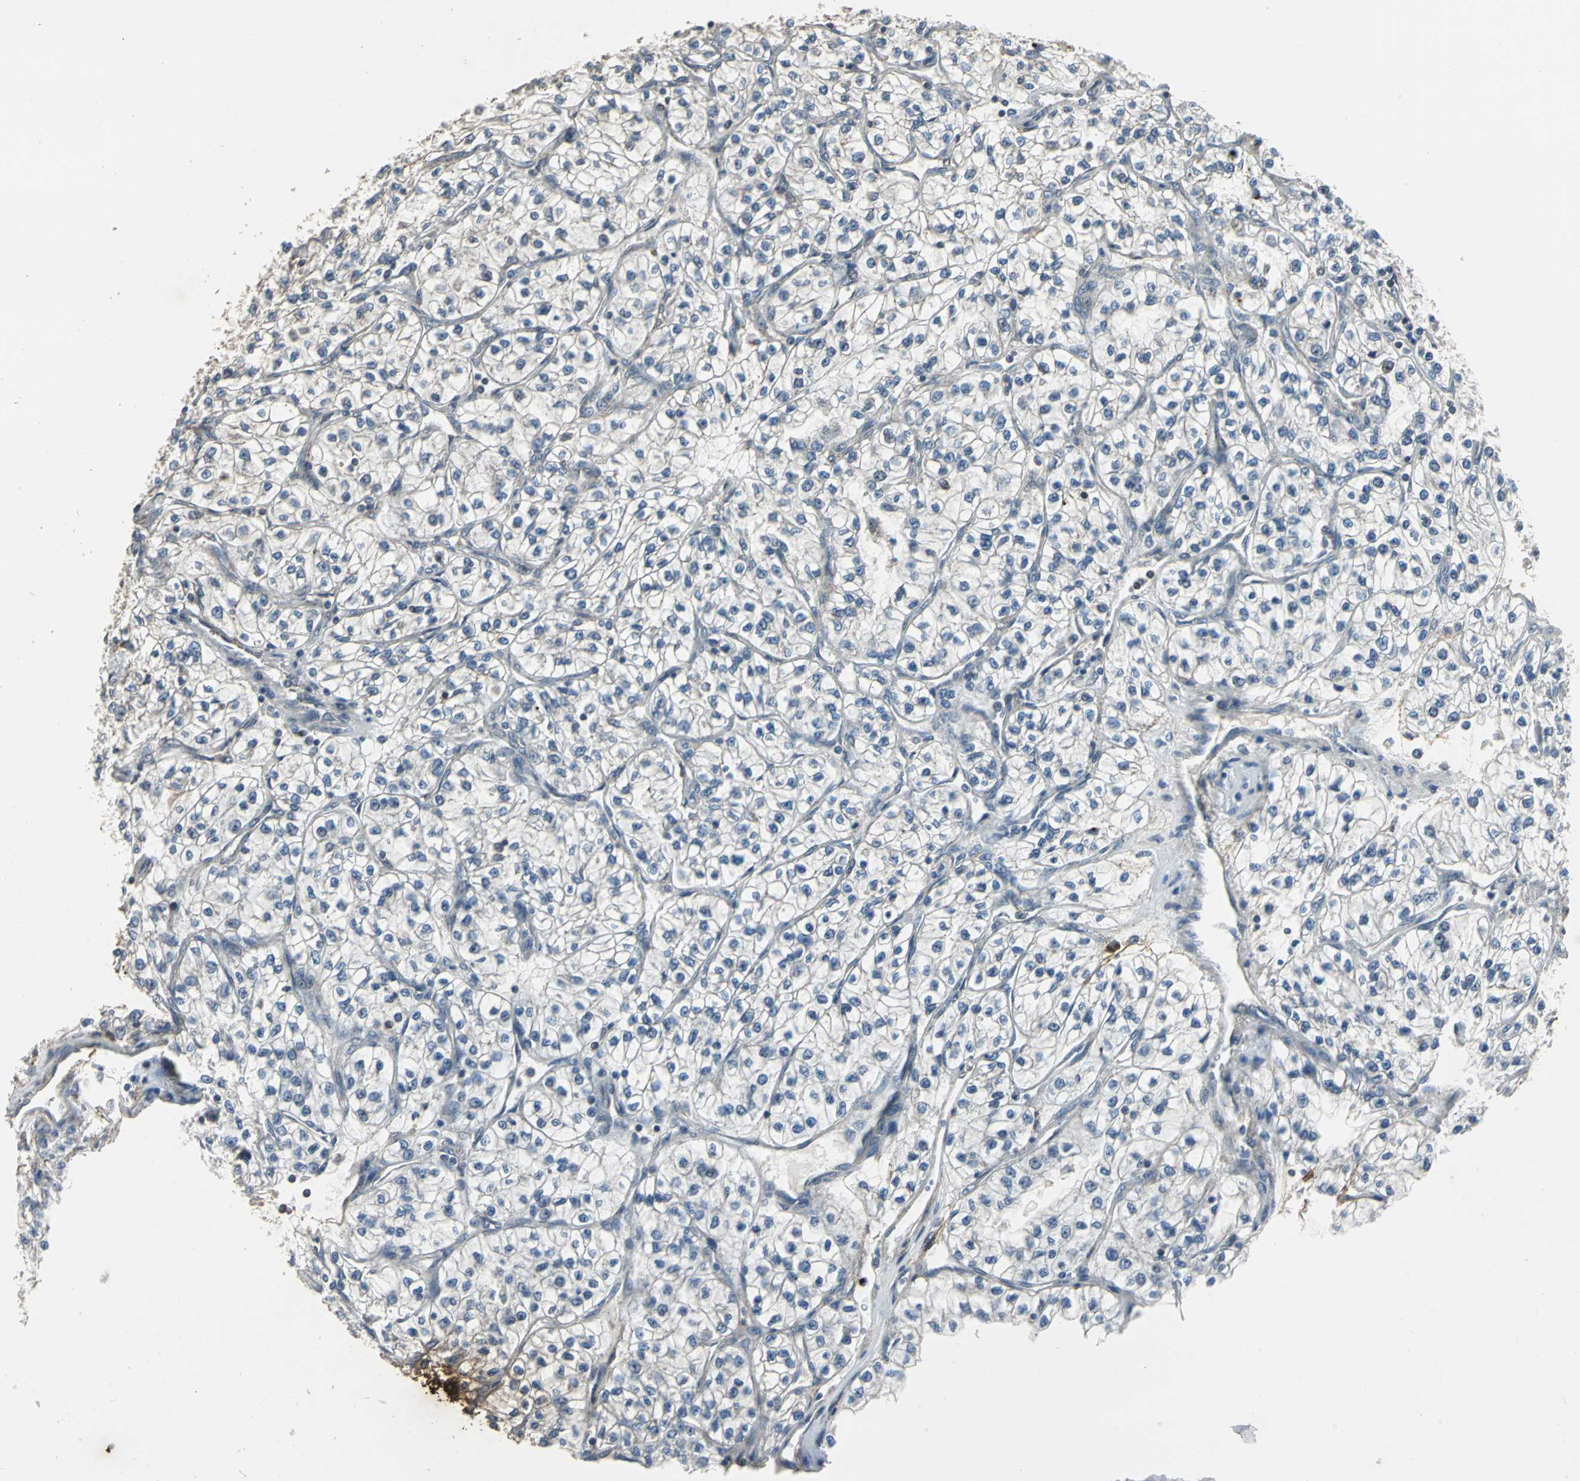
{"staining": {"intensity": "negative", "quantity": "none", "location": "none"}, "tissue": "renal cancer", "cell_type": "Tumor cells", "image_type": "cancer", "snomed": [{"axis": "morphology", "description": "Adenocarcinoma, NOS"}, {"axis": "topography", "description": "Kidney"}], "caption": "This is a image of immunohistochemistry staining of adenocarcinoma (renal), which shows no staining in tumor cells.", "gene": "DNAJB4", "patient": {"sex": "female", "age": 57}}